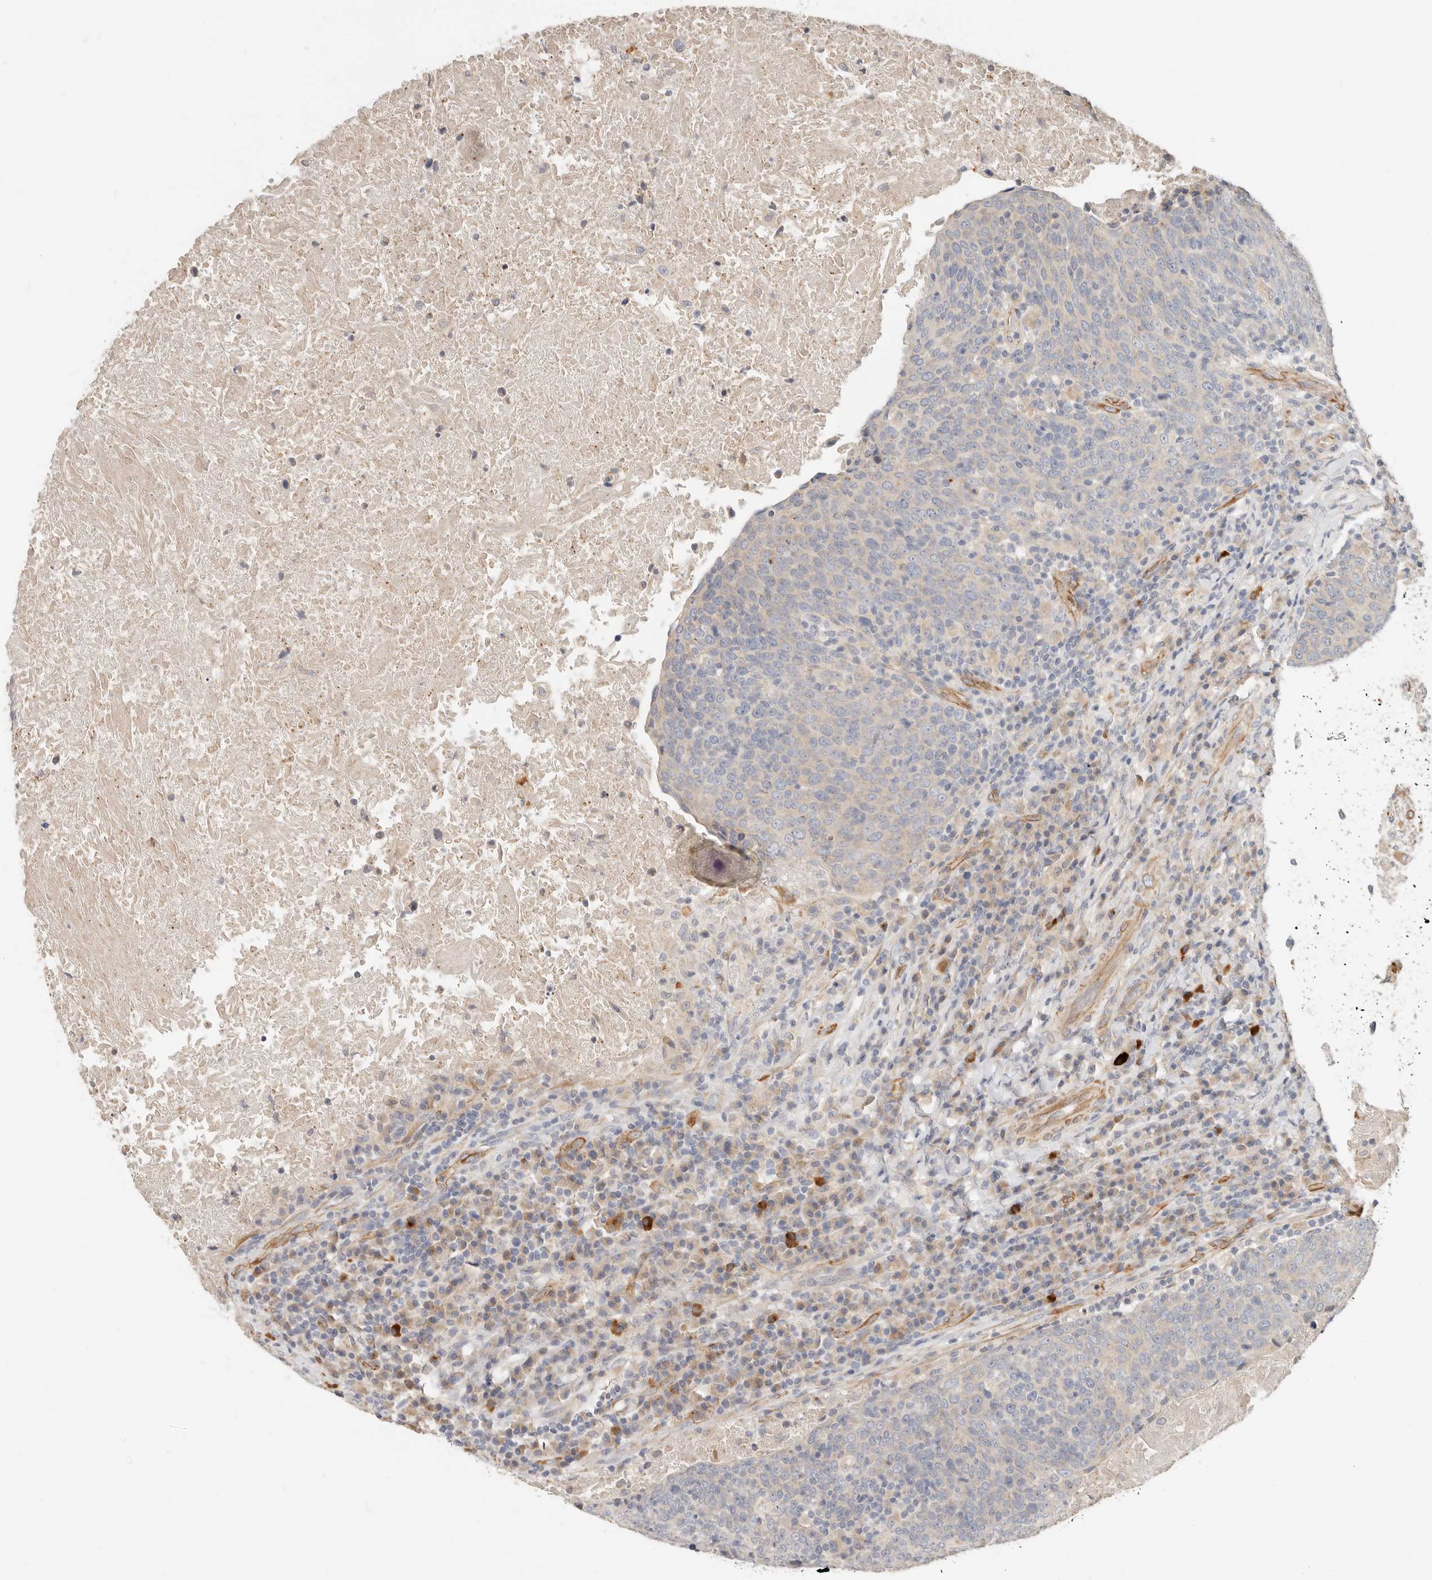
{"staining": {"intensity": "negative", "quantity": "none", "location": "none"}, "tissue": "head and neck cancer", "cell_type": "Tumor cells", "image_type": "cancer", "snomed": [{"axis": "morphology", "description": "Squamous cell carcinoma, NOS"}, {"axis": "morphology", "description": "Squamous cell carcinoma, metastatic, NOS"}, {"axis": "topography", "description": "Lymph node"}, {"axis": "topography", "description": "Head-Neck"}], "caption": "Protein analysis of head and neck cancer (squamous cell carcinoma) demonstrates no significant staining in tumor cells.", "gene": "SPRING1", "patient": {"sex": "male", "age": 62}}